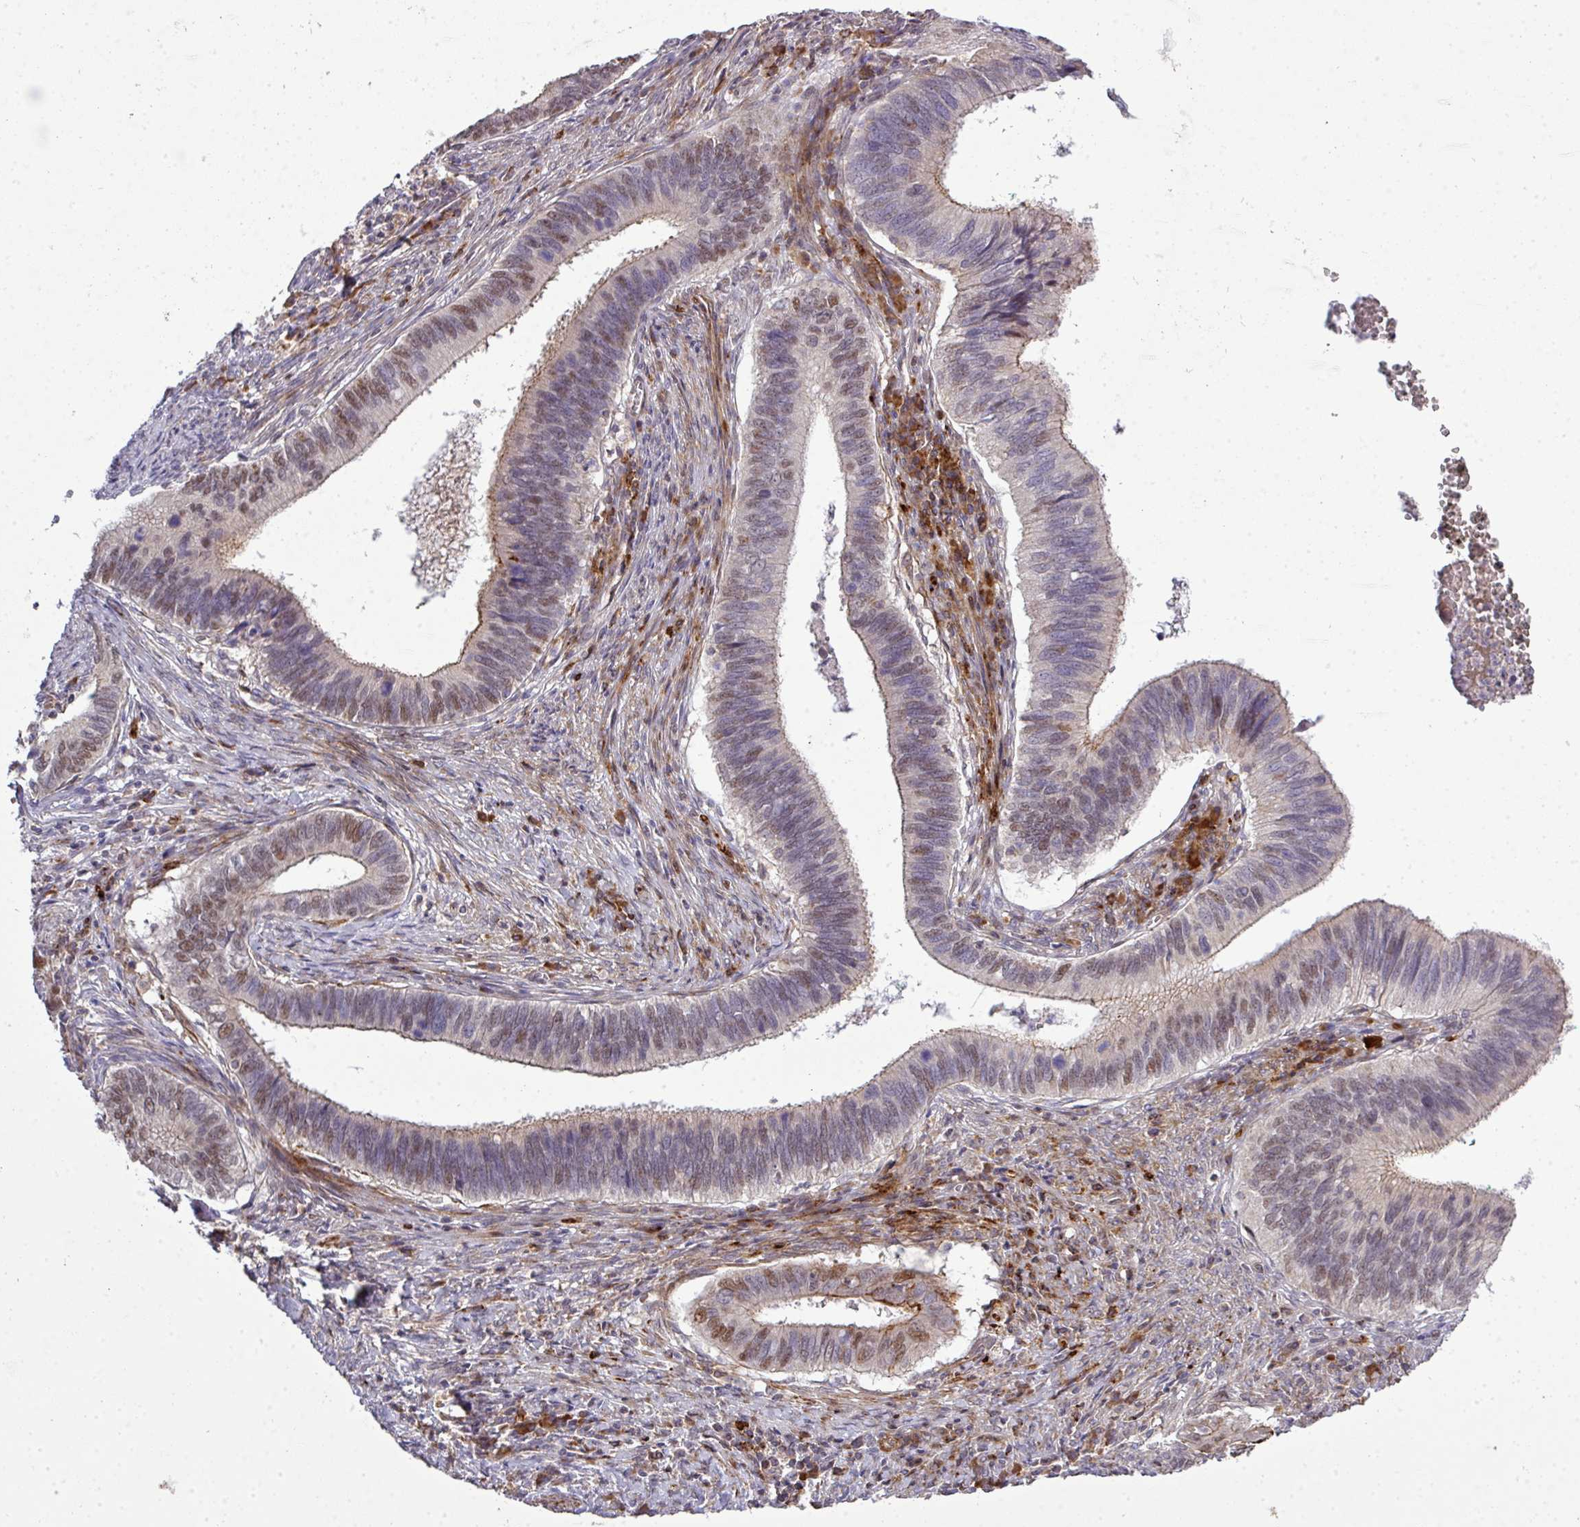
{"staining": {"intensity": "moderate", "quantity": "<25%", "location": "cytoplasmic/membranous,nuclear"}, "tissue": "cervical cancer", "cell_type": "Tumor cells", "image_type": "cancer", "snomed": [{"axis": "morphology", "description": "Adenocarcinoma, NOS"}, {"axis": "topography", "description": "Cervix"}], "caption": "High-power microscopy captured an IHC photomicrograph of adenocarcinoma (cervical), revealing moderate cytoplasmic/membranous and nuclear expression in about <25% of tumor cells. (IHC, brightfield microscopy, high magnification).", "gene": "TPRA1", "patient": {"sex": "female", "age": 42}}